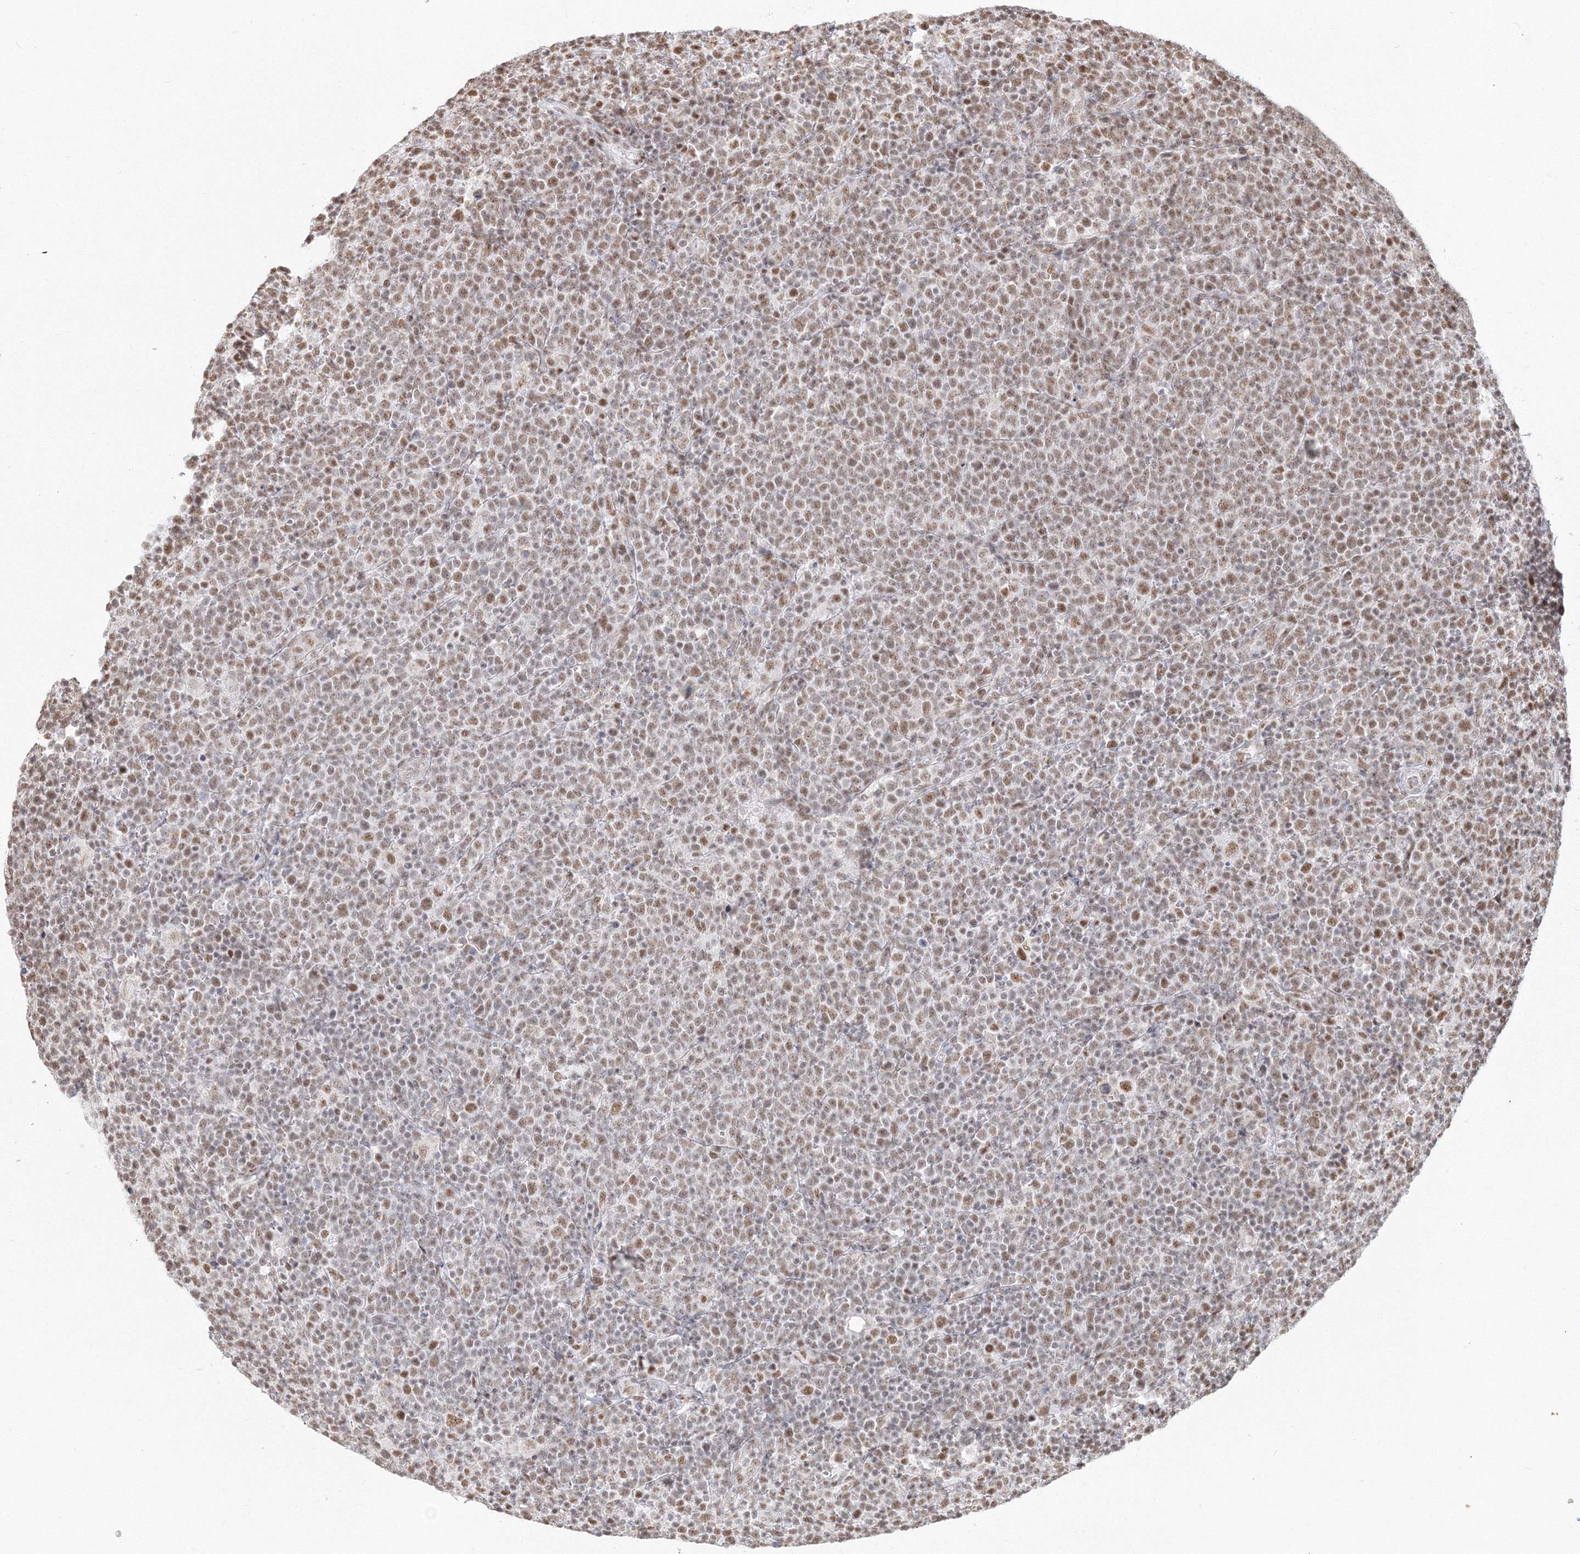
{"staining": {"intensity": "moderate", "quantity": ">75%", "location": "nuclear"}, "tissue": "lymphoma", "cell_type": "Tumor cells", "image_type": "cancer", "snomed": [{"axis": "morphology", "description": "Malignant lymphoma, non-Hodgkin's type, High grade"}, {"axis": "topography", "description": "Lymph node"}], "caption": "Moderate nuclear protein staining is appreciated in about >75% of tumor cells in high-grade malignant lymphoma, non-Hodgkin's type.", "gene": "PPP4R2", "patient": {"sex": "male", "age": 61}}